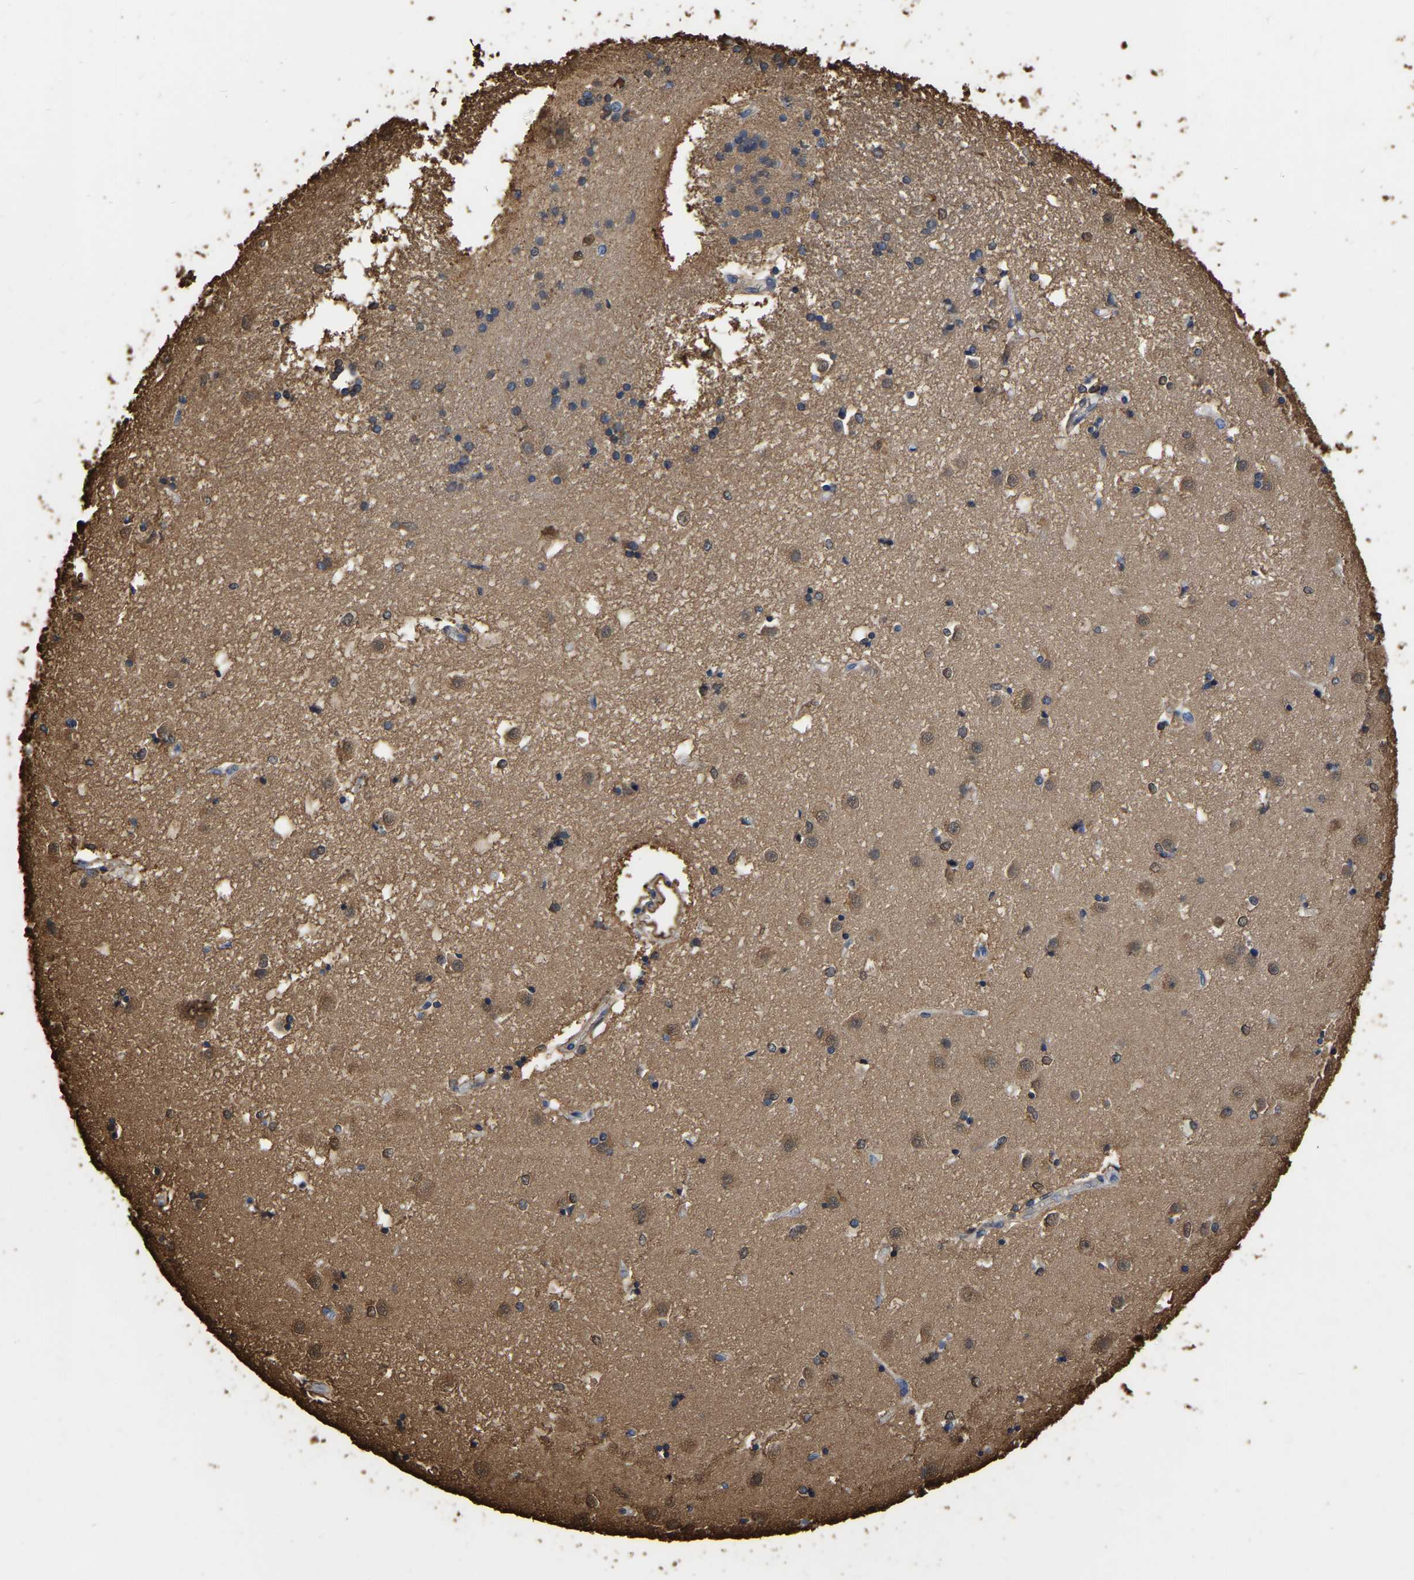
{"staining": {"intensity": "weak", "quantity": "25%-75%", "location": "cytoplasmic/membranous"}, "tissue": "caudate", "cell_type": "Glial cells", "image_type": "normal", "snomed": [{"axis": "morphology", "description": "Normal tissue, NOS"}, {"axis": "topography", "description": "Lateral ventricle wall"}], "caption": "IHC photomicrograph of benign caudate: human caudate stained using immunohistochemistry (IHC) demonstrates low levels of weak protein expression localized specifically in the cytoplasmic/membranous of glial cells, appearing as a cytoplasmic/membranous brown color.", "gene": "LDHB", "patient": {"sex": "male", "age": 45}}